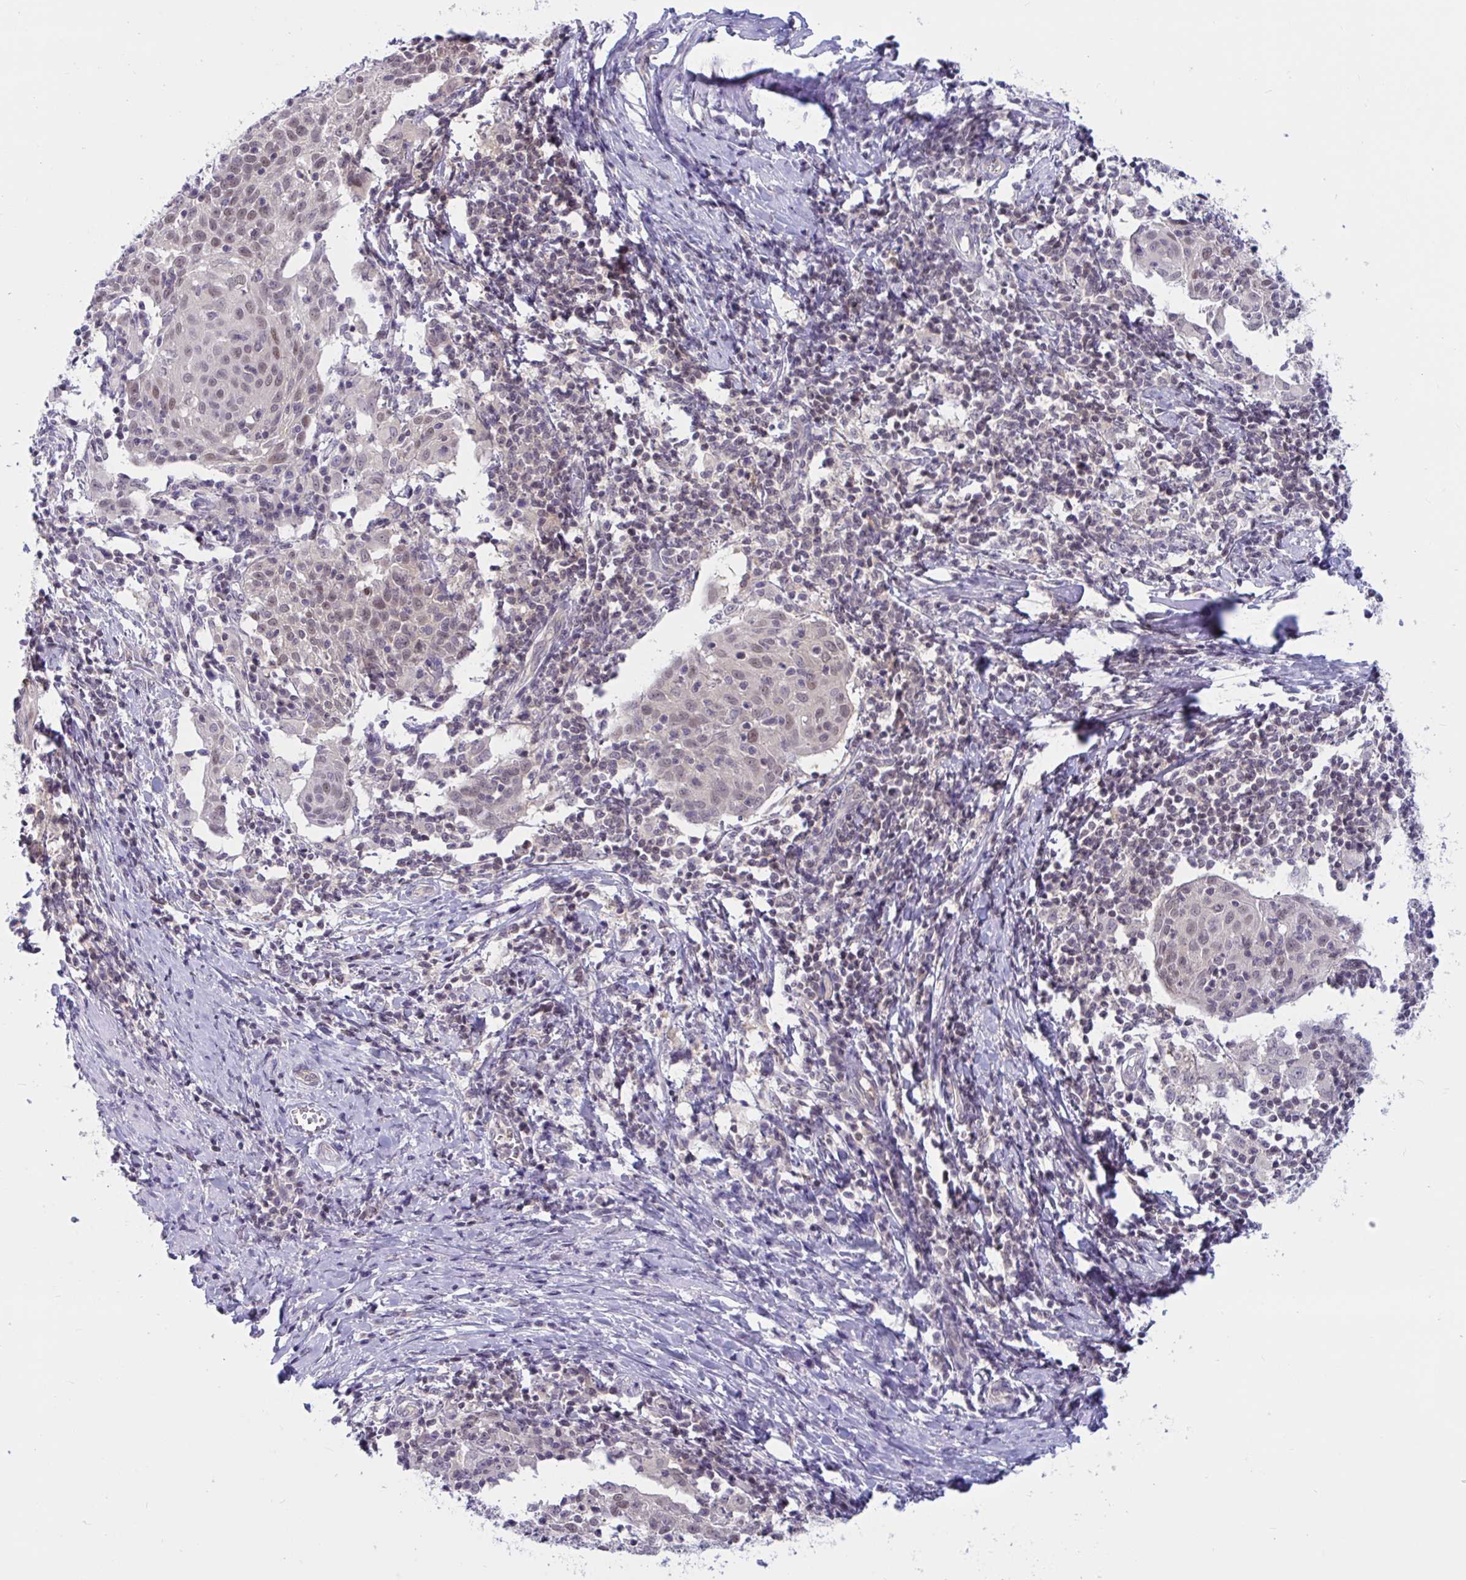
{"staining": {"intensity": "weak", "quantity": "<25%", "location": "nuclear"}, "tissue": "cervical cancer", "cell_type": "Tumor cells", "image_type": "cancer", "snomed": [{"axis": "morphology", "description": "Squamous cell carcinoma, NOS"}, {"axis": "topography", "description": "Cervix"}], "caption": "High power microscopy photomicrograph of an immunohistochemistry (IHC) photomicrograph of squamous cell carcinoma (cervical), revealing no significant expression in tumor cells. (Immunohistochemistry (ihc), brightfield microscopy, high magnification).", "gene": "TSN", "patient": {"sex": "female", "age": 52}}